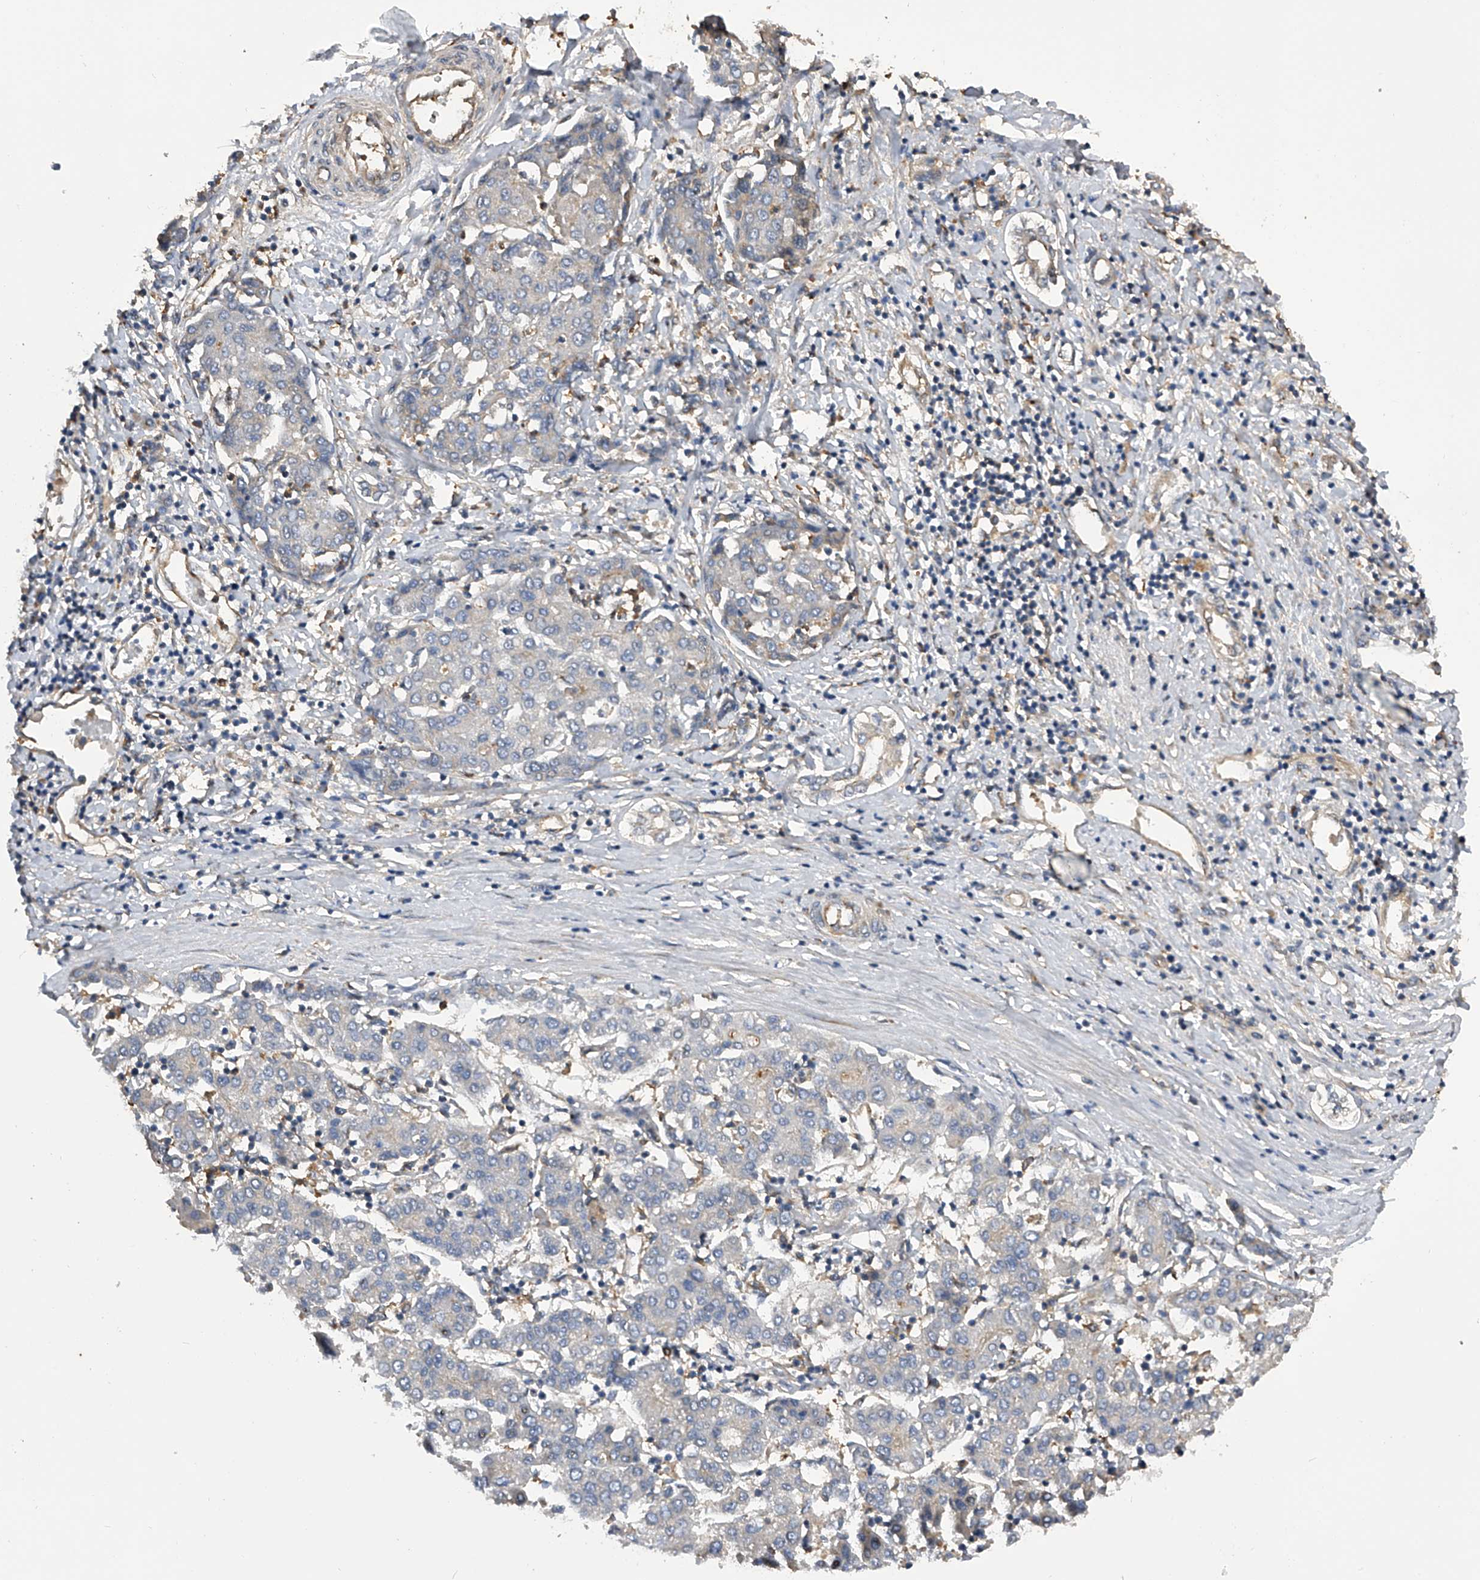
{"staining": {"intensity": "weak", "quantity": "<25%", "location": "cytoplasmic/membranous"}, "tissue": "liver cancer", "cell_type": "Tumor cells", "image_type": "cancer", "snomed": [{"axis": "morphology", "description": "Carcinoma, Hepatocellular, NOS"}, {"axis": "topography", "description": "Liver"}], "caption": "The immunohistochemistry histopathology image has no significant expression in tumor cells of liver cancer (hepatocellular carcinoma) tissue.", "gene": "PTPRA", "patient": {"sex": "male", "age": 65}}